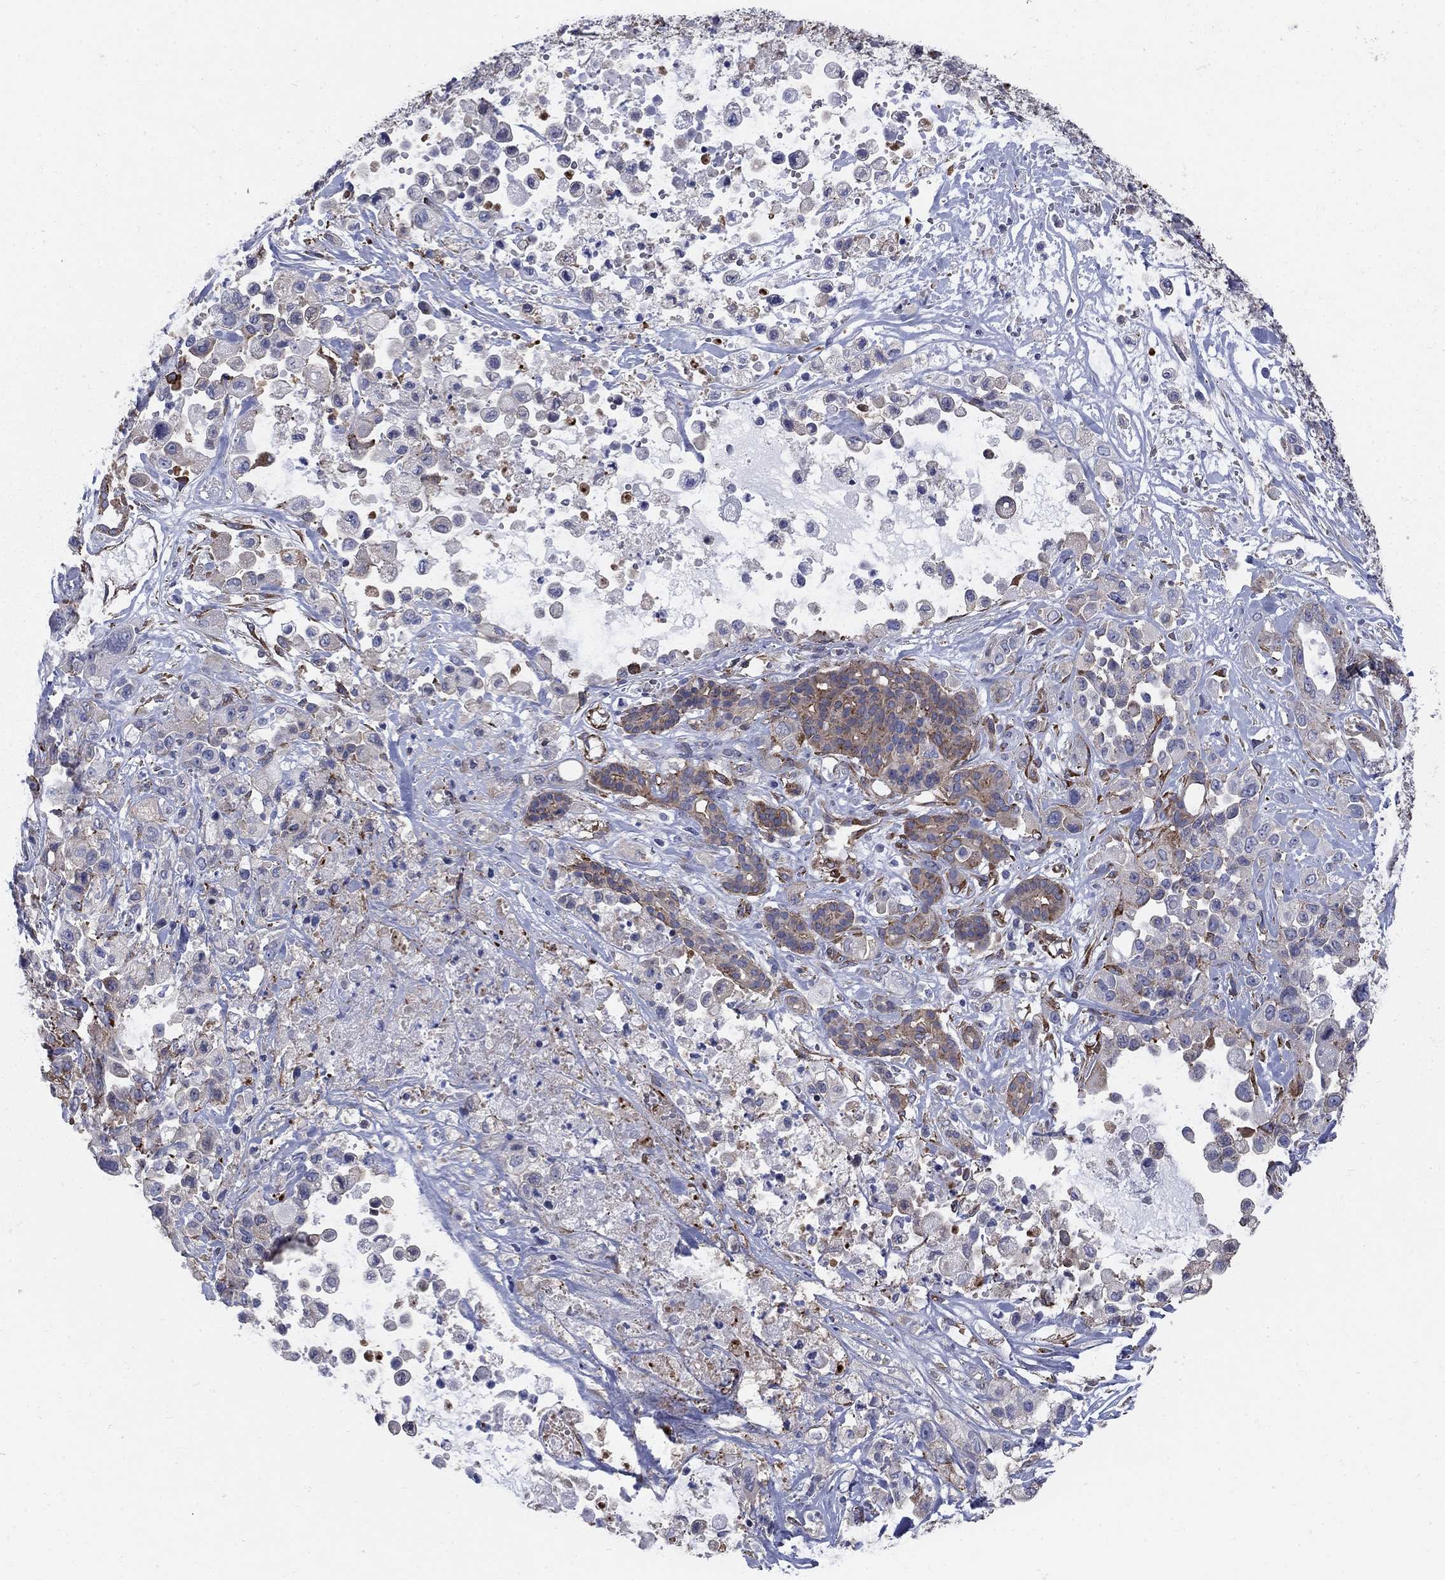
{"staining": {"intensity": "moderate", "quantity": "<25%", "location": "cytoplasmic/membranous"}, "tissue": "pancreatic cancer", "cell_type": "Tumor cells", "image_type": "cancer", "snomed": [{"axis": "morphology", "description": "Adenocarcinoma, NOS"}, {"axis": "topography", "description": "Pancreas"}], "caption": "Protein expression by IHC displays moderate cytoplasmic/membranous staining in about <25% of tumor cells in pancreatic adenocarcinoma. (DAB (3,3'-diaminobenzidine) IHC, brown staining for protein, blue staining for nuclei).", "gene": "SEPTIN8", "patient": {"sex": "male", "age": 44}}